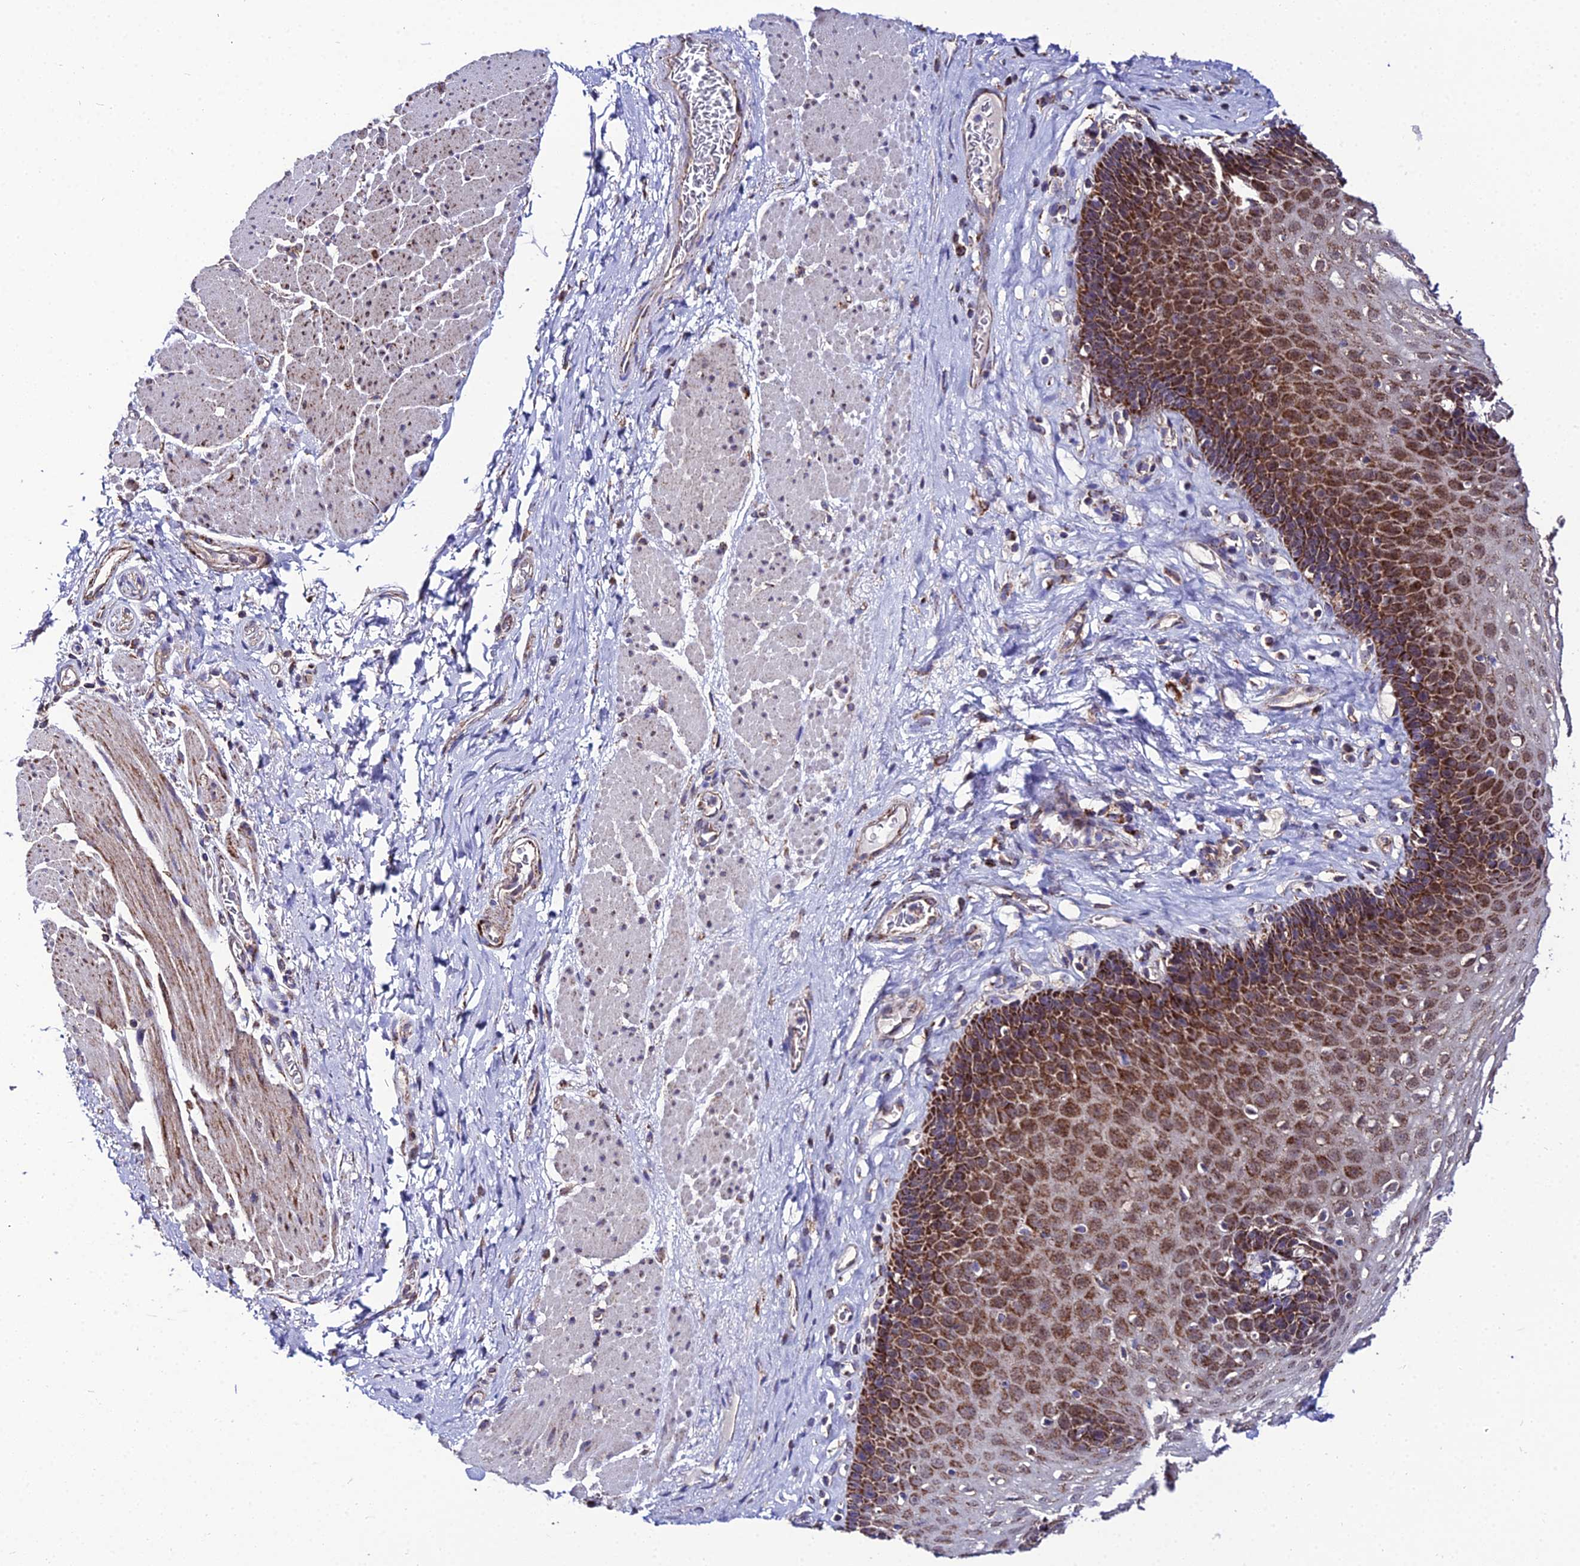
{"staining": {"intensity": "strong", "quantity": ">75%", "location": "cytoplasmic/membranous"}, "tissue": "esophagus", "cell_type": "Squamous epithelial cells", "image_type": "normal", "snomed": [{"axis": "morphology", "description": "Normal tissue, NOS"}, {"axis": "topography", "description": "Esophagus"}], "caption": "Esophagus stained with a brown dye reveals strong cytoplasmic/membranous positive staining in about >75% of squamous epithelial cells.", "gene": "PSMD2", "patient": {"sex": "female", "age": 66}}